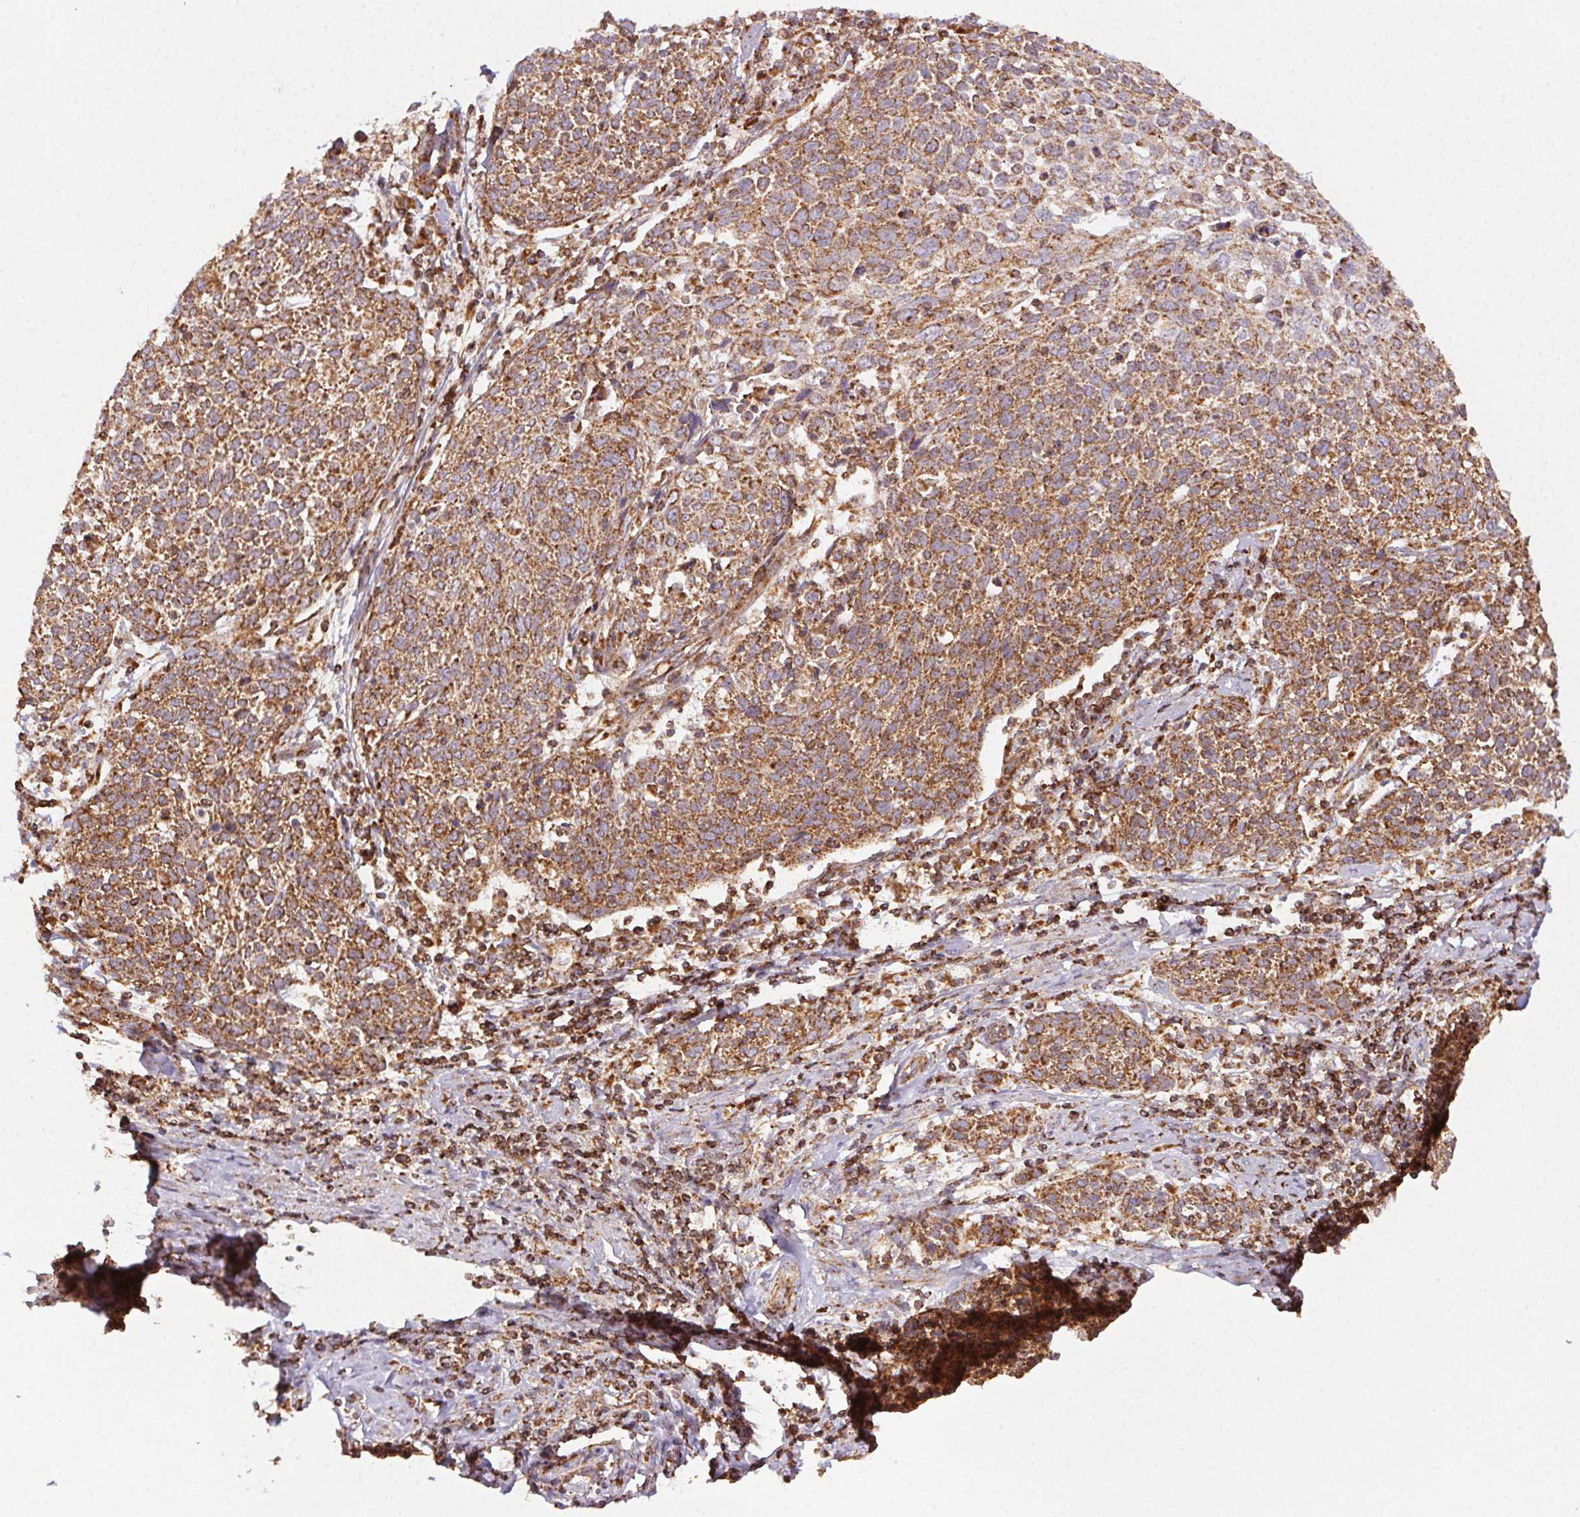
{"staining": {"intensity": "strong", "quantity": ">75%", "location": "cytoplasmic/membranous"}, "tissue": "cervical cancer", "cell_type": "Tumor cells", "image_type": "cancer", "snomed": [{"axis": "morphology", "description": "Squamous cell carcinoma, NOS"}, {"axis": "topography", "description": "Cervix"}], "caption": "Immunohistochemistry (DAB) staining of human cervical squamous cell carcinoma displays strong cytoplasmic/membranous protein expression in about >75% of tumor cells.", "gene": "CLPB", "patient": {"sex": "female", "age": 61}}